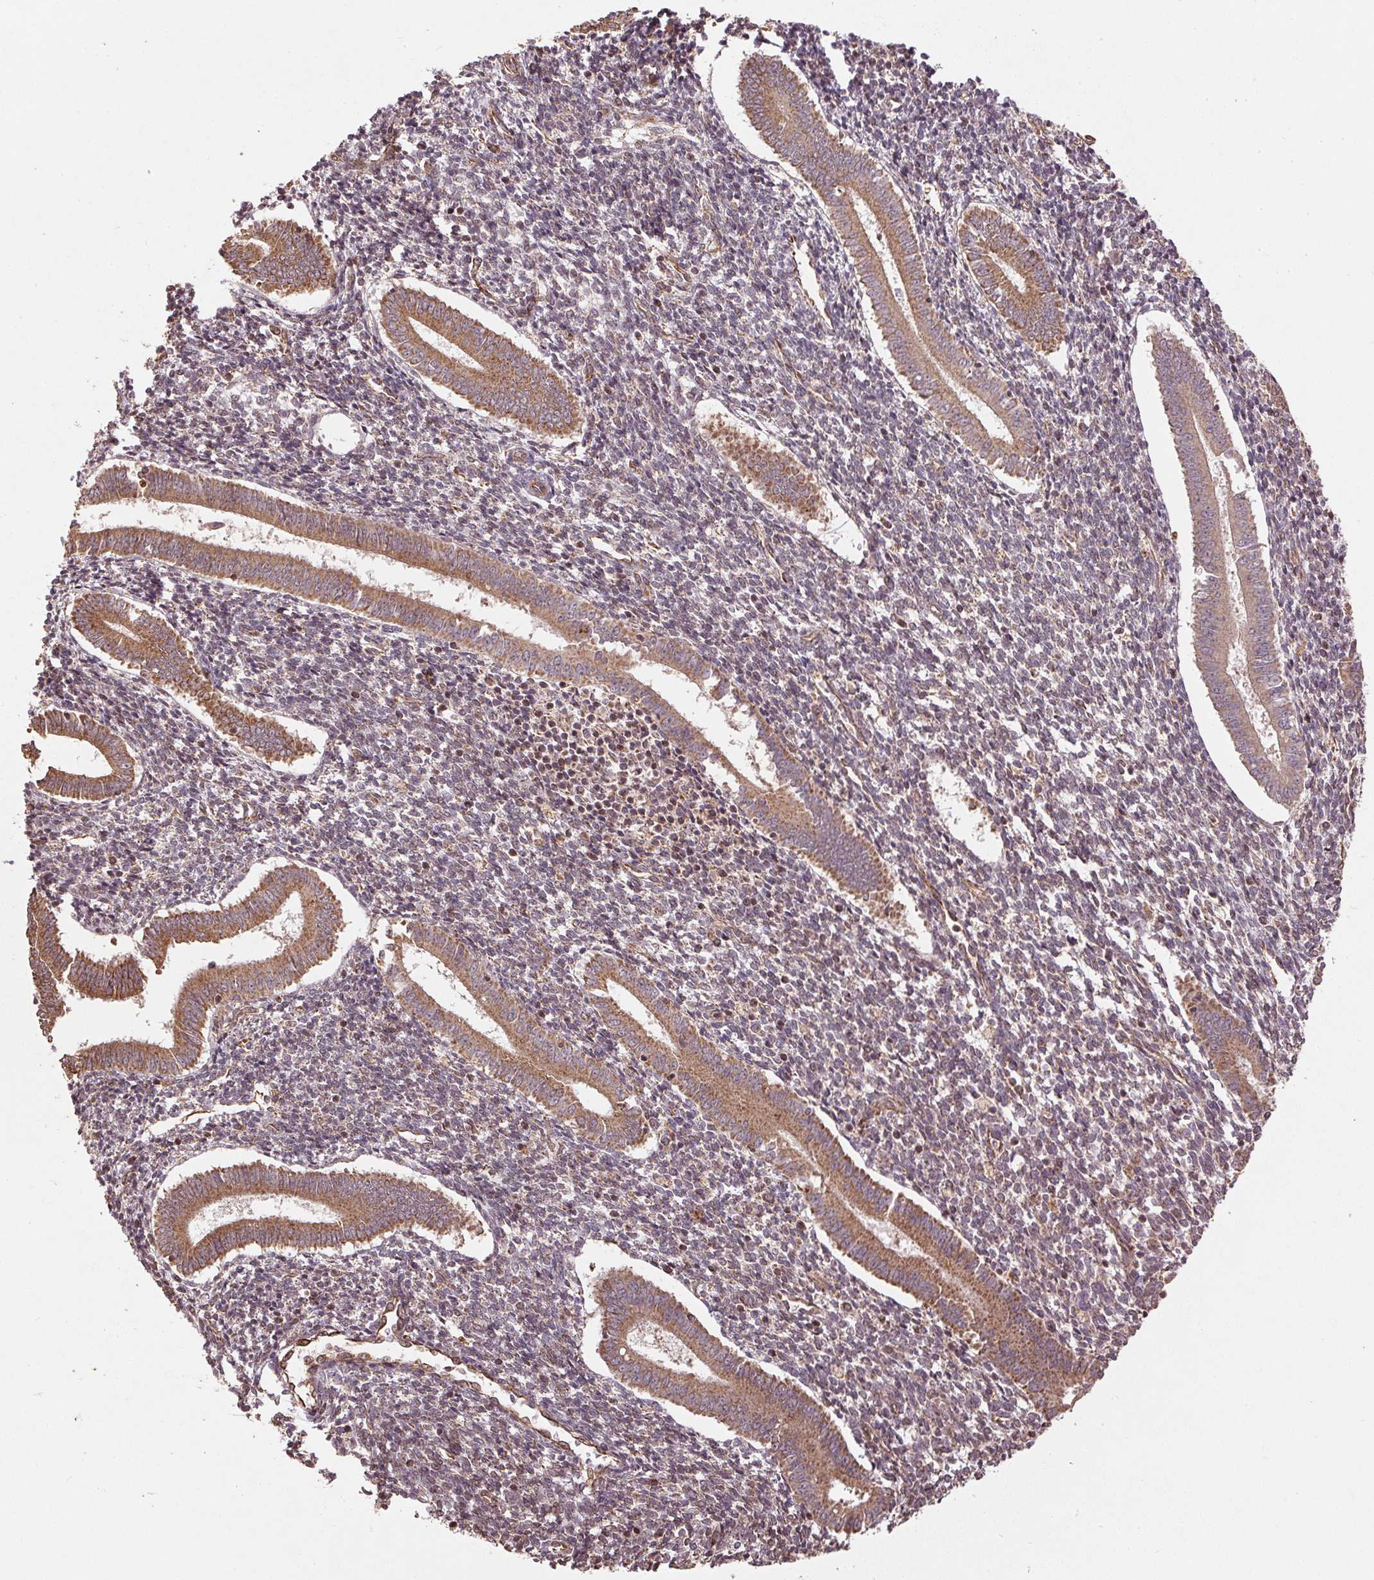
{"staining": {"intensity": "weak", "quantity": "25%-75%", "location": "cytoplasmic/membranous"}, "tissue": "endometrium", "cell_type": "Cells in endometrial stroma", "image_type": "normal", "snomed": [{"axis": "morphology", "description": "Normal tissue, NOS"}, {"axis": "topography", "description": "Endometrium"}], "caption": "The histopathology image reveals immunohistochemical staining of normal endometrium. There is weak cytoplasmic/membranous expression is appreciated in approximately 25%-75% of cells in endometrial stroma.", "gene": "SPRED2", "patient": {"sex": "female", "age": 25}}